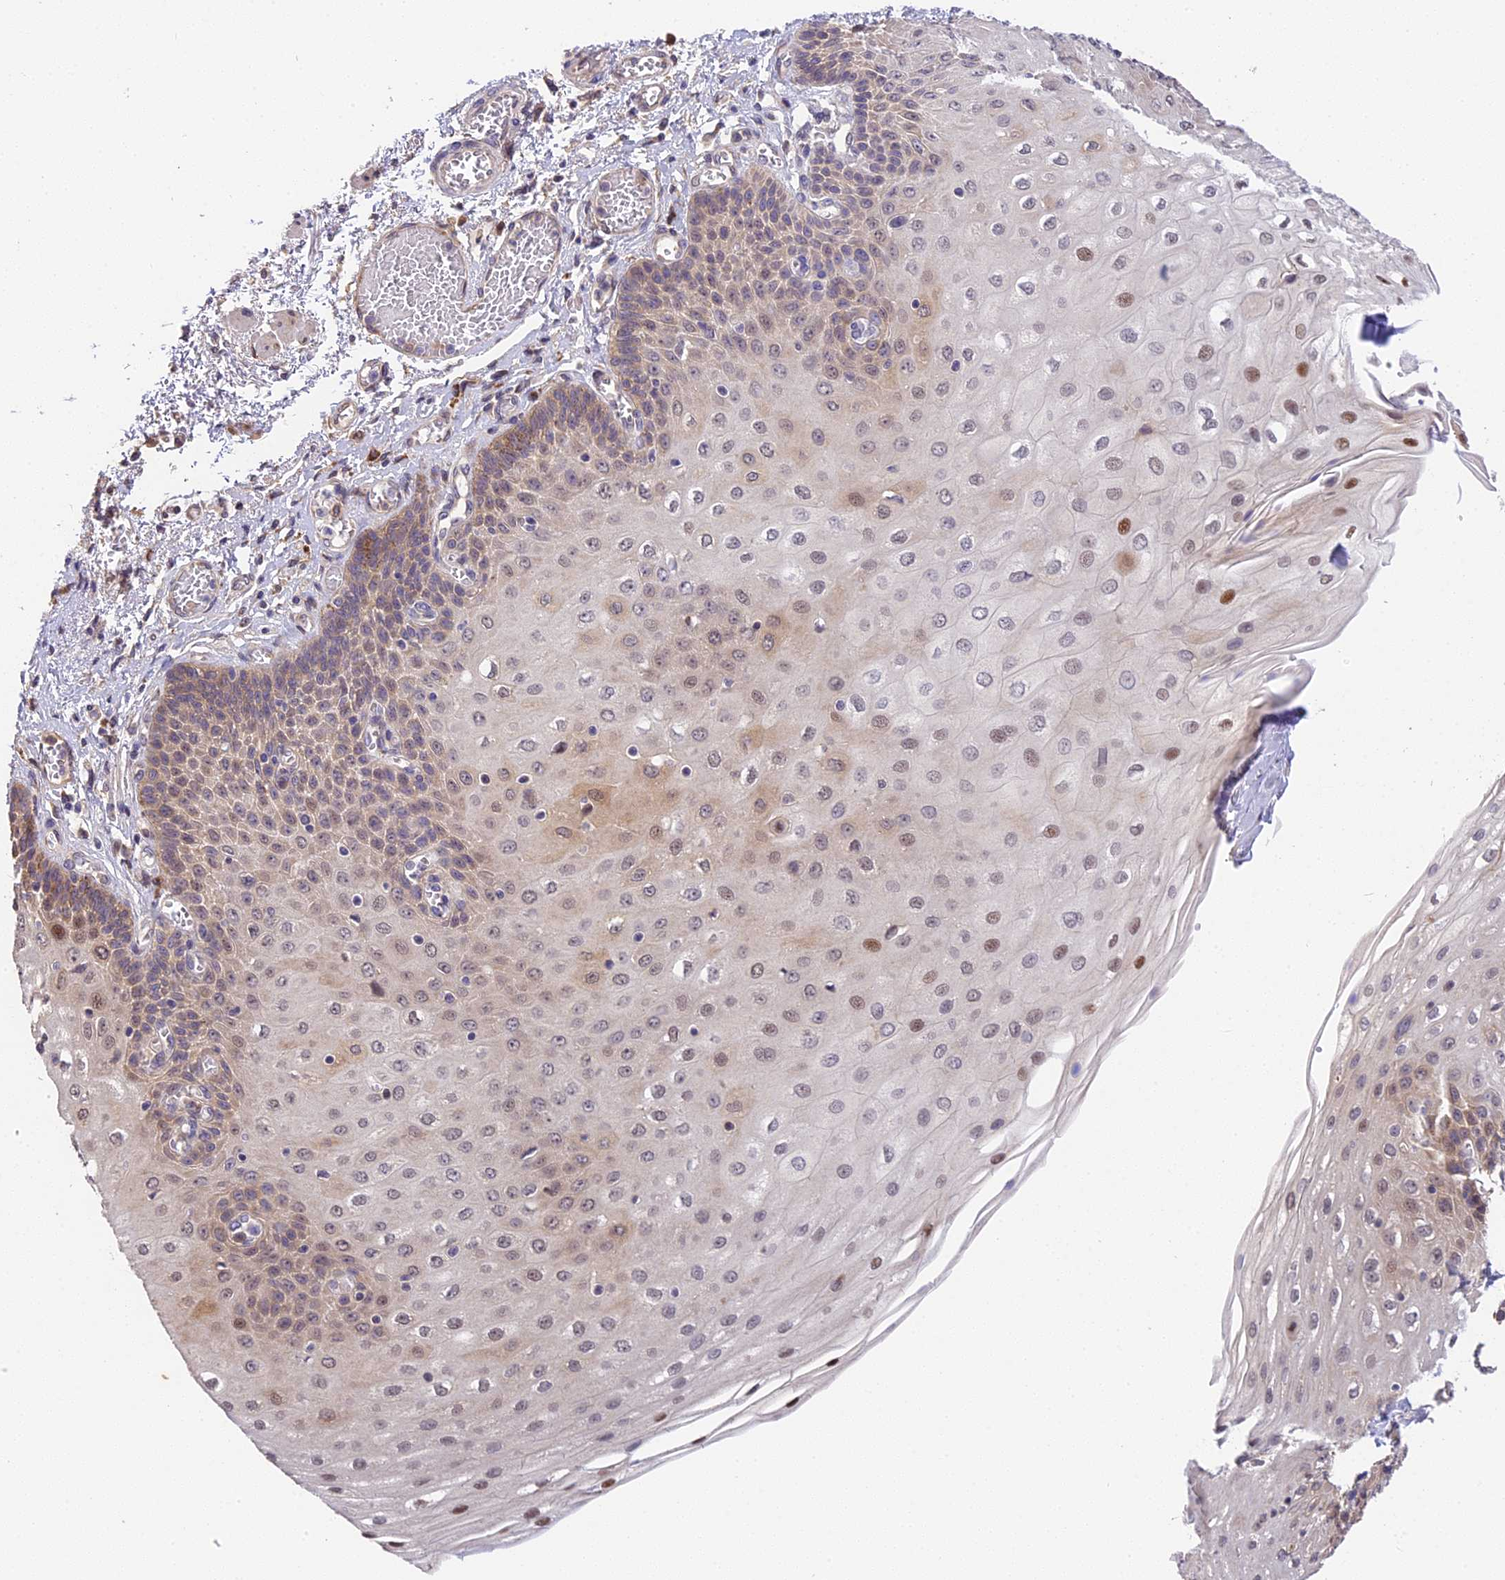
{"staining": {"intensity": "weak", "quantity": "25%-75%", "location": "cytoplasmic/membranous,nuclear"}, "tissue": "esophagus", "cell_type": "Squamous epithelial cells", "image_type": "normal", "snomed": [{"axis": "morphology", "description": "Normal tissue, NOS"}, {"axis": "topography", "description": "Esophagus"}], "caption": "Protein analysis of unremarkable esophagus reveals weak cytoplasmic/membranous,nuclear expression in approximately 25%-75% of squamous epithelial cells.", "gene": "BSCL2", "patient": {"sex": "male", "age": 81}}